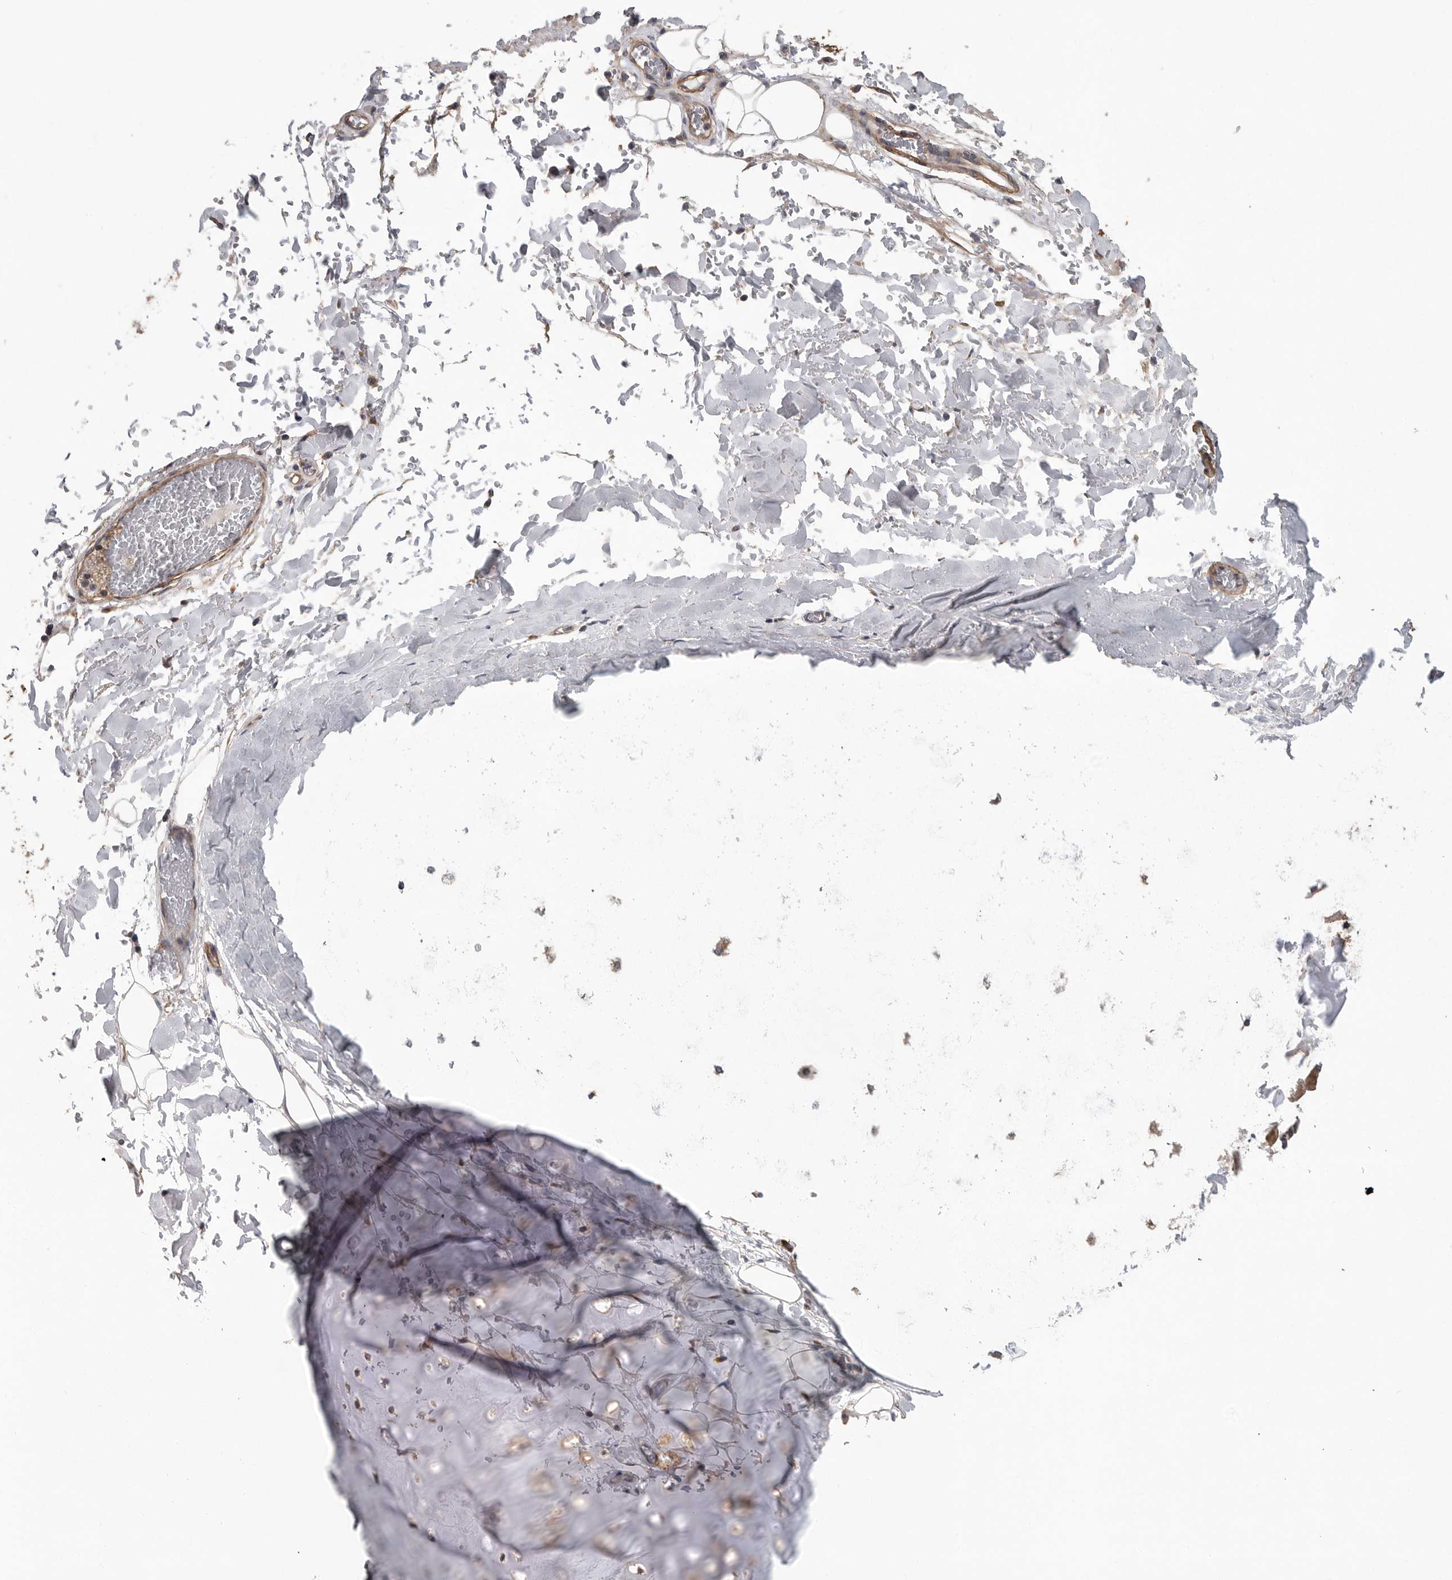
{"staining": {"intensity": "moderate", "quantity": ">75%", "location": "cytoplasmic/membranous"}, "tissue": "adipose tissue", "cell_type": "Adipocytes", "image_type": "normal", "snomed": [{"axis": "morphology", "description": "Normal tissue, NOS"}, {"axis": "topography", "description": "Cartilage tissue"}], "caption": "Immunohistochemical staining of normal human adipose tissue exhibits >75% levels of moderate cytoplasmic/membranous protein staining in about >75% of adipocytes. (DAB IHC, brown staining for protein, blue staining for nuclei).", "gene": "OXR1", "patient": {"sex": "female", "age": 63}}